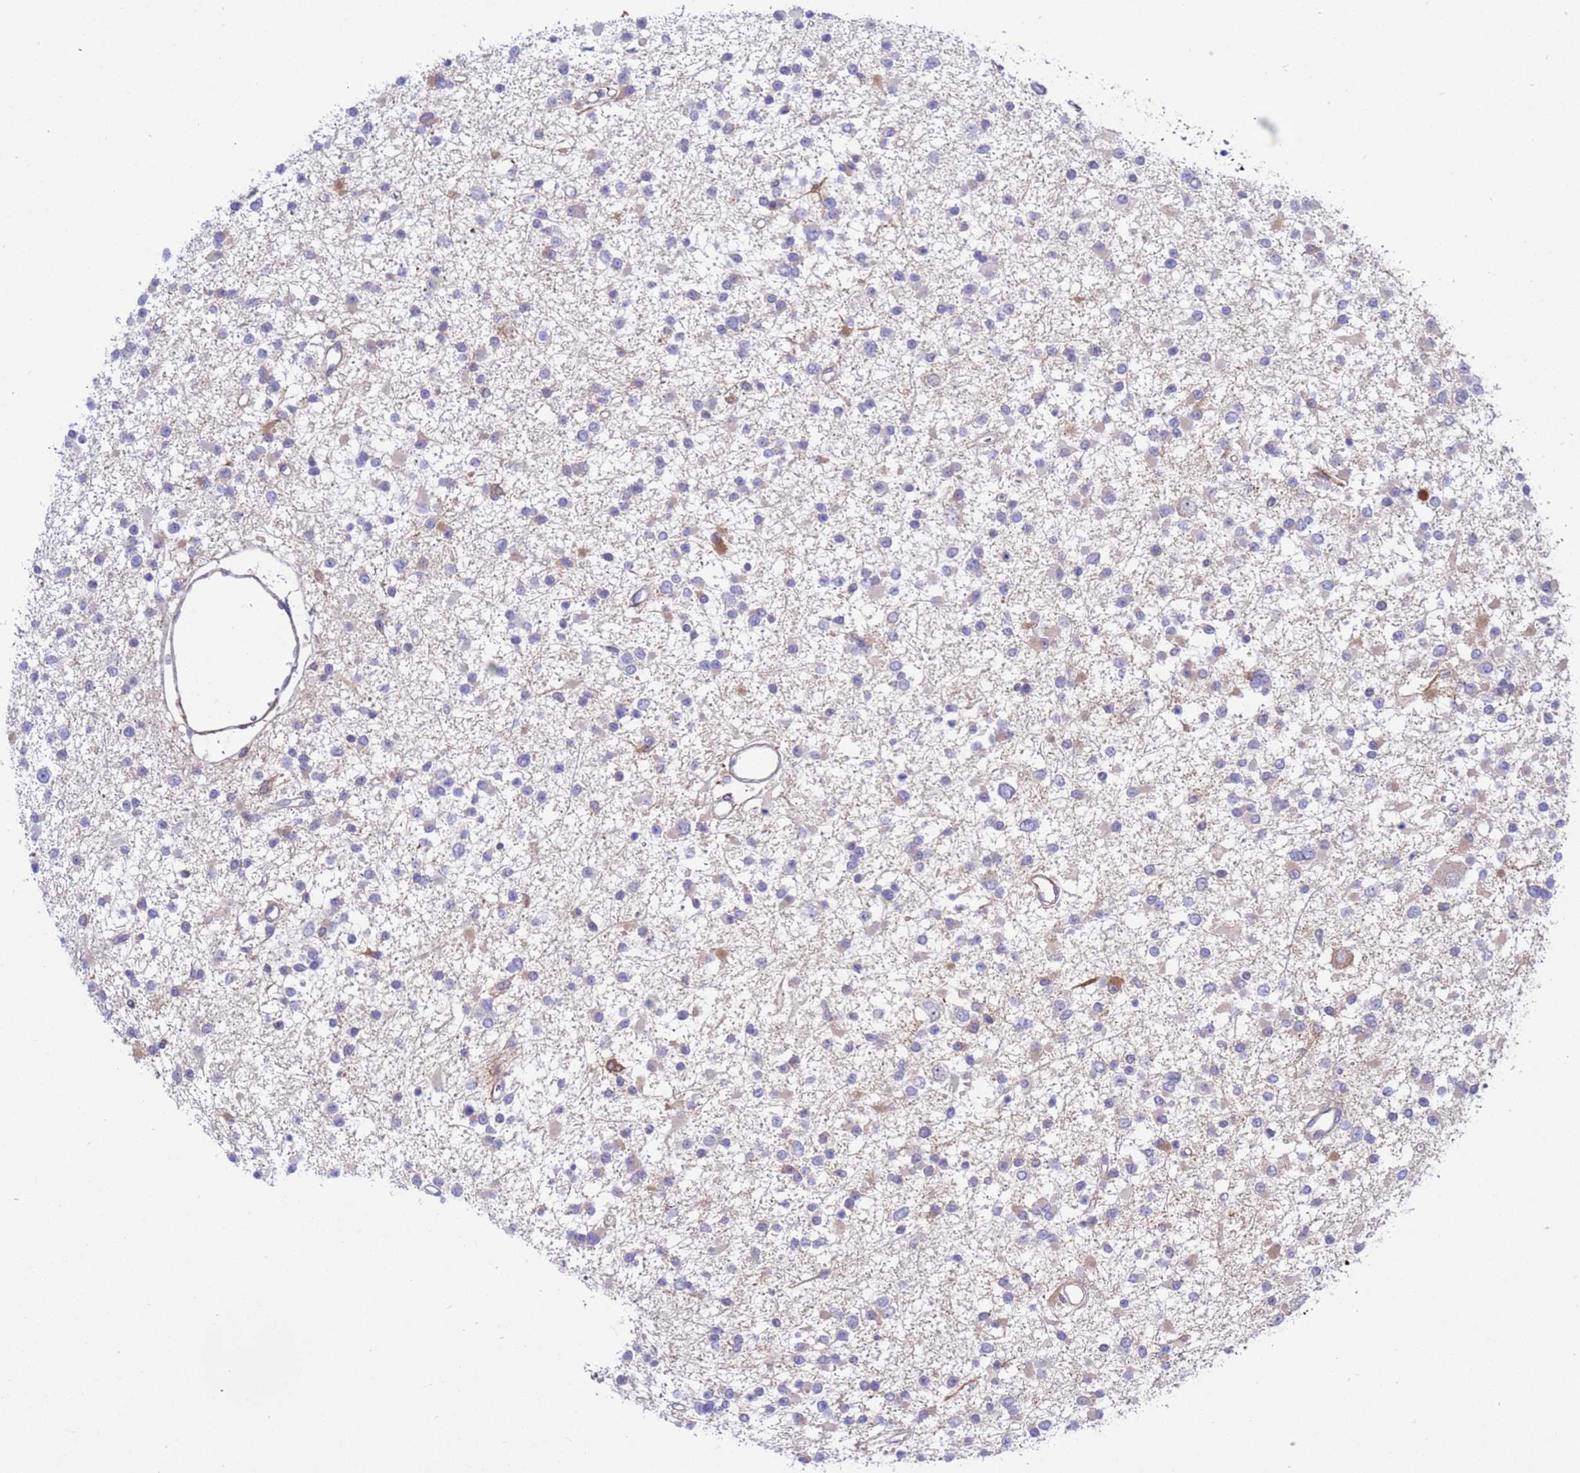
{"staining": {"intensity": "negative", "quantity": "none", "location": "none"}, "tissue": "glioma", "cell_type": "Tumor cells", "image_type": "cancer", "snomed": [{"axis": "morphology", "description": "Glioma, malignant, Low grade"}, {"axis": "topography", "description": "Brain"}], "caption": "DAB immunohistochemical staining of malignant glioma (low-grade) shows no significant staining in tumor cells.", "gene": "FOXRED1", "patient": {"sex": "female", "age": 22}}